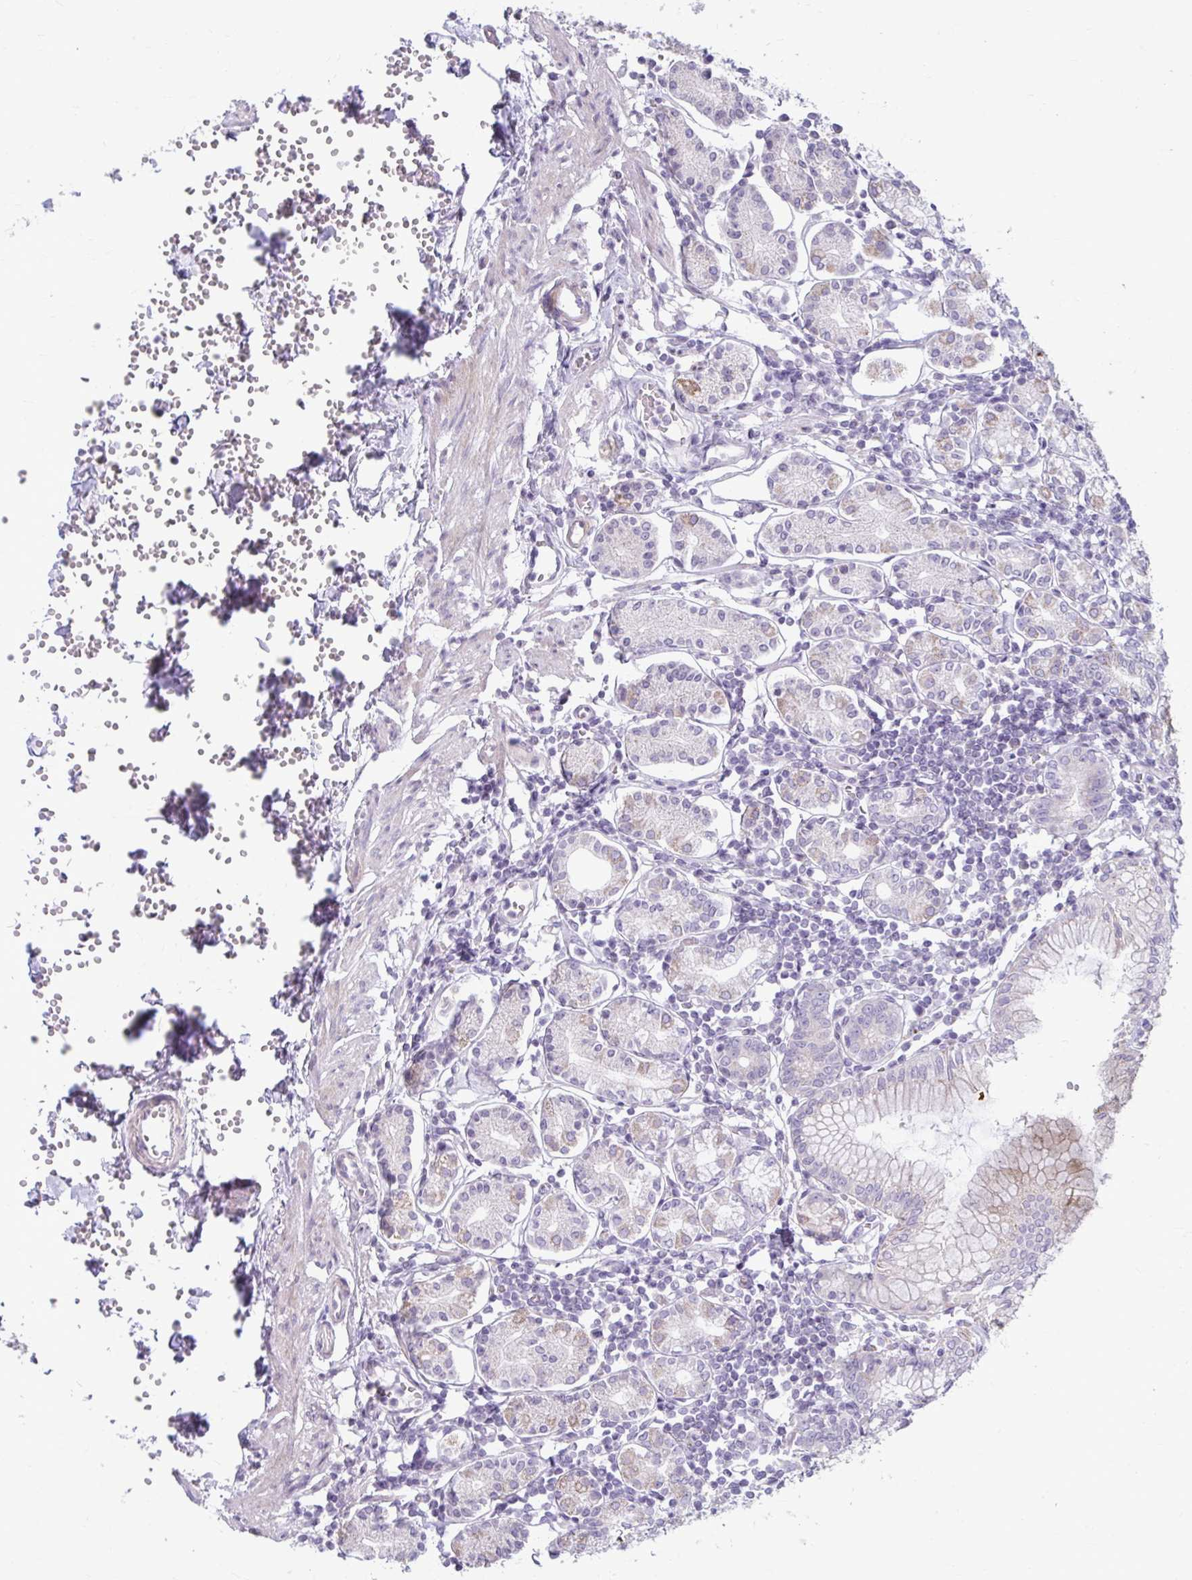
{"staining": {"intensity": "moderate", "quantity": "25%-75%", "location": "cytoplasmic/membranous"}, "tissue": "stomach", "cell_type": "Glandular cells", "image_type": "normal", "snomed": [{"axis": "morphology", "description": "Normal tissue, NOS"}, {"axis": "topography", "description": "Stomach"}], "caption": "Protein staining of unremarkable stomach displays moderate cytoplasmic/membranous positivity in about 25%-75% of glandular cells.", "gene": "MSMO1", "patient": {"sex": "female", "age": 62}}